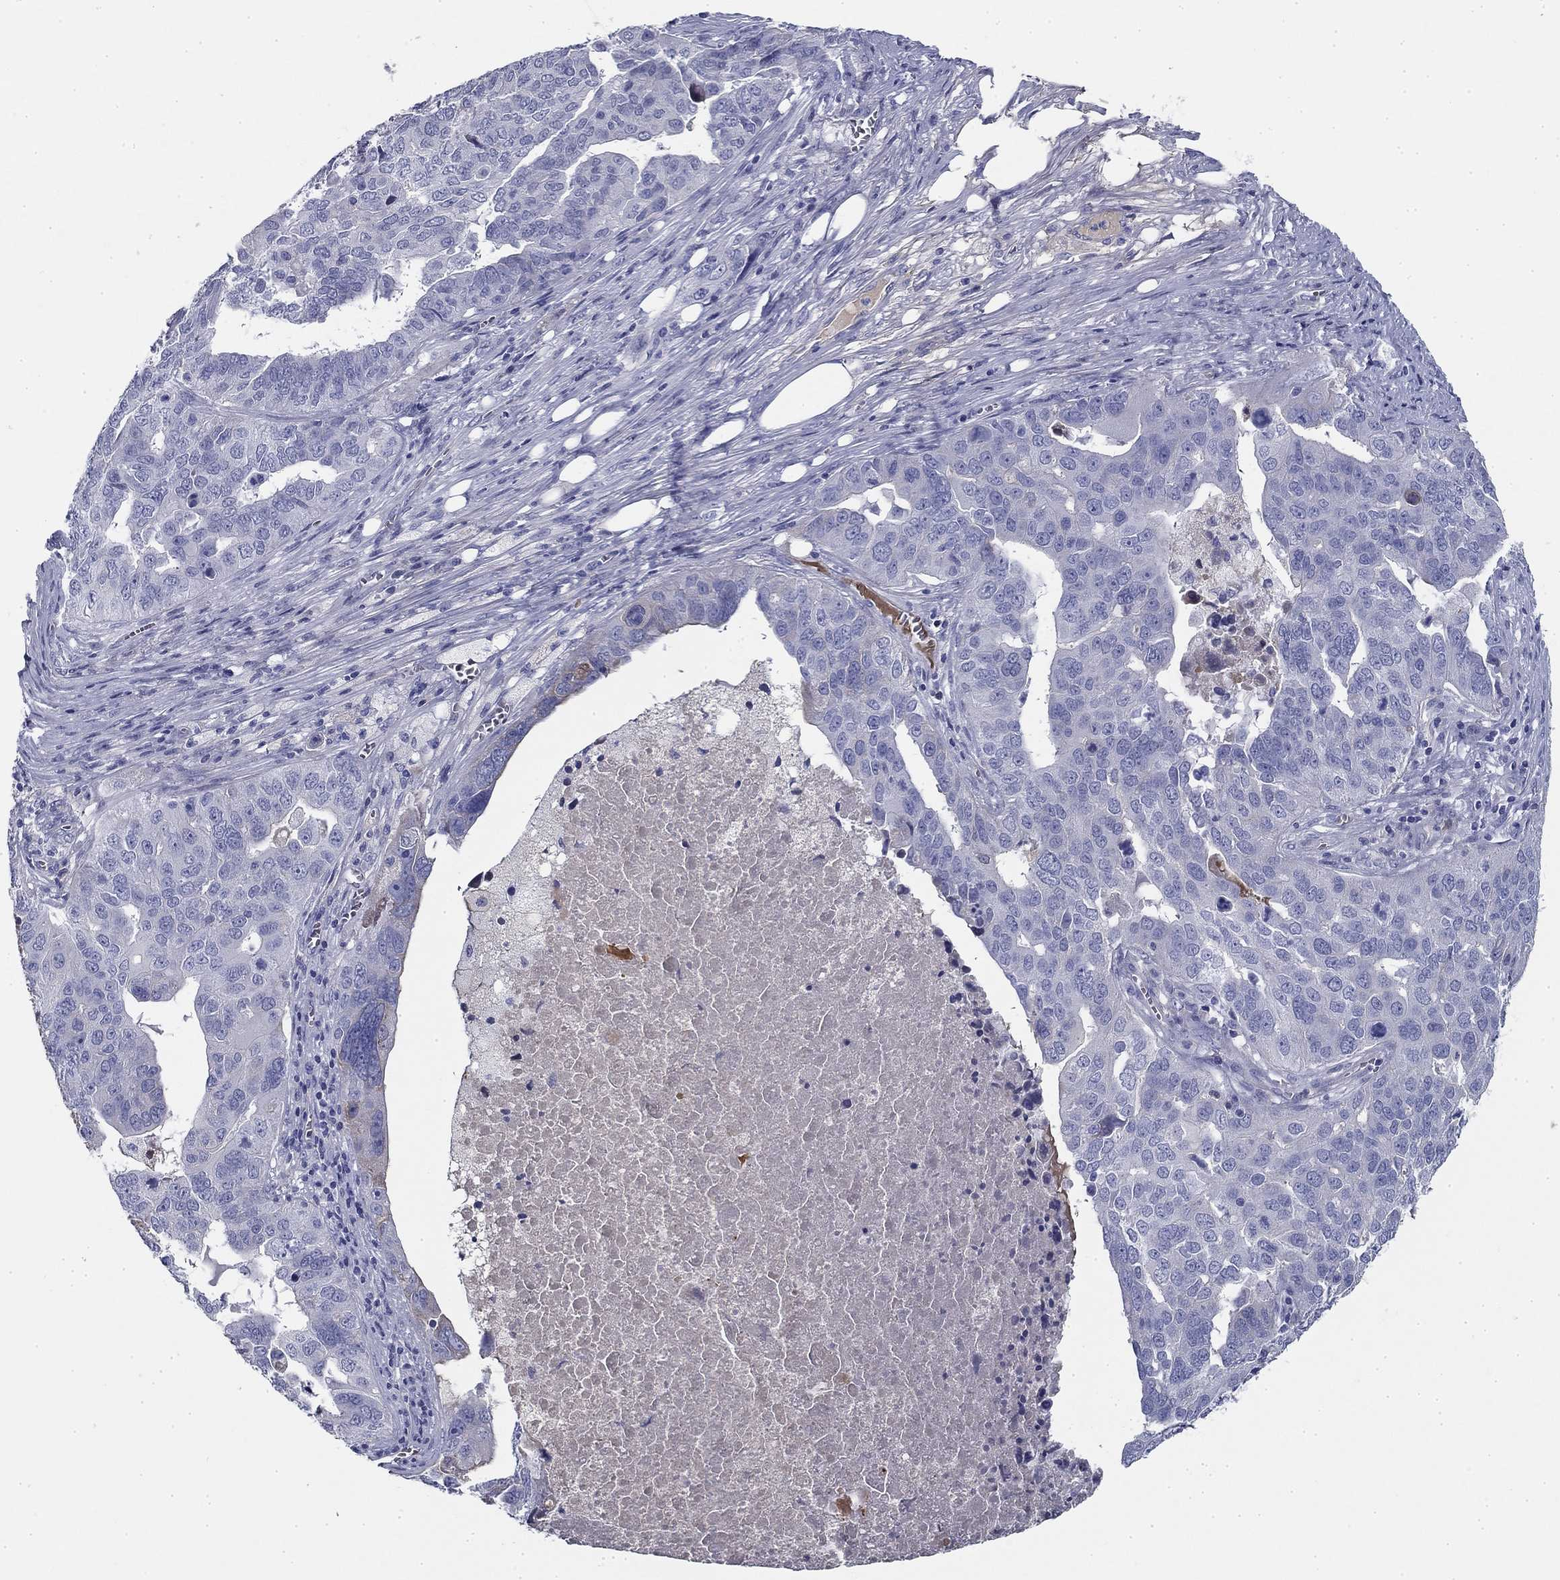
{"staining": {"intensity": "negative", "quantity": "none", "location": "none"}, "tissue": "ovarian cancer", "cell_type": "Tumor cells", "image_type": "cancer", "snomed": [{"axis": "morphology", "description": "Carcinoma, endometroid"}, {"axis": "topography", "description": "Soft tissue"}, {"axis": "topography", "description": "Ovary"}], "caption": "Photomicrograph shows no protein positivity in tumor cells of ovarian endometroid carcinoma tissue.", "gene": "CPLX4", "patient": {"sex": "female", "age": 52}}